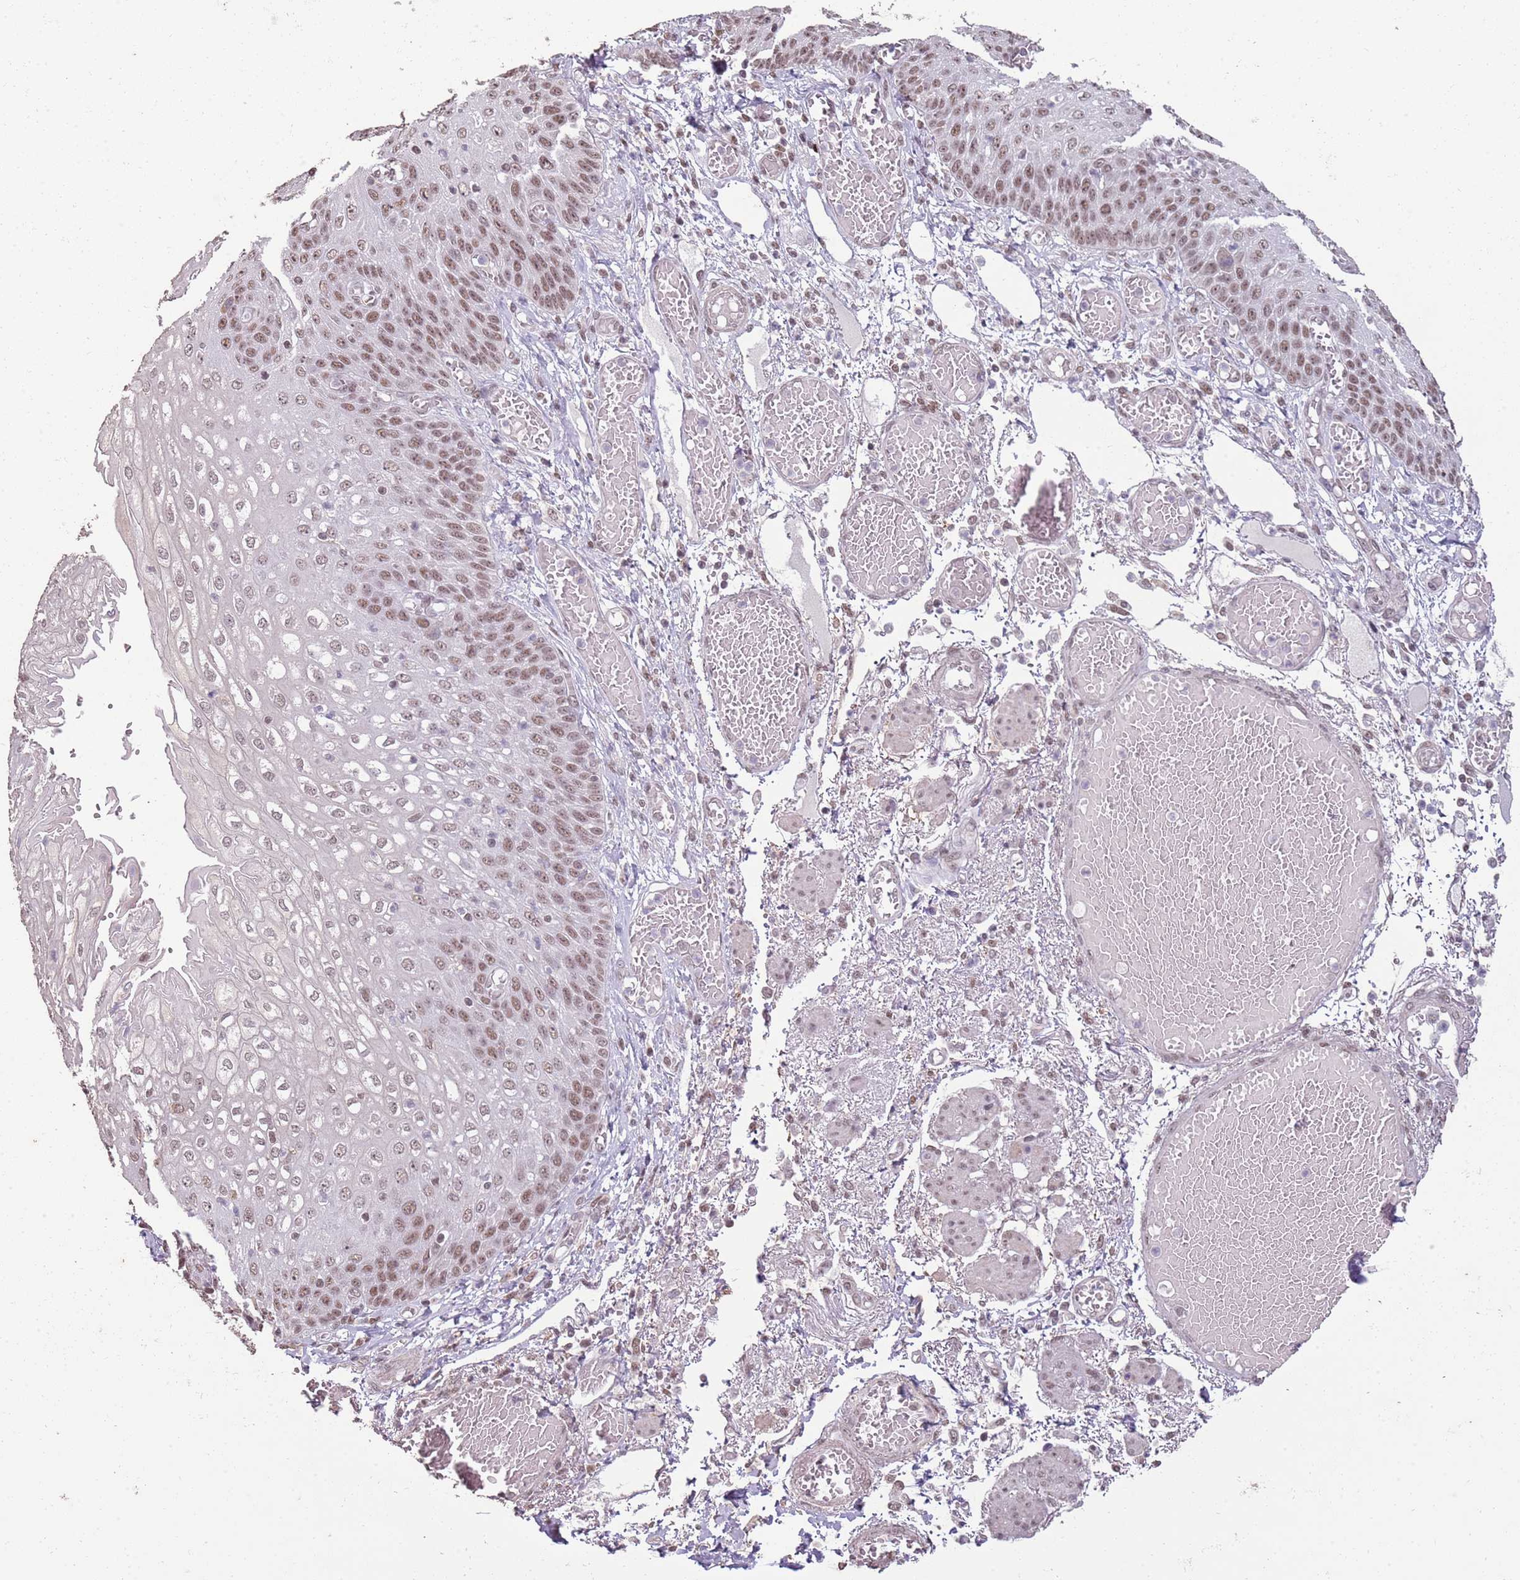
{"staining": {"intensity": "moderate", "quantity": "25%-75%", "location": "nuclear"}, "tissue": "esophagus", "cell_type": "Squamous epithelial cells", "image_type": "normal", "snomed": [{"axis": "morphology", "description": "Normal tissue, NOS"}, {"axis": "topography", "description": "Esophagus"}], "caption": "Immunohistochemical staining of unremarkable human esophagus reveals medium levels of moderate nuclear positivity in about 25%-75% of squamous epithelial cells. (DAB = brown stain, brightfield microscopy at high magnification).", "gene": "ARL14EP", "patient": {"sex": "male", "age": 81}}